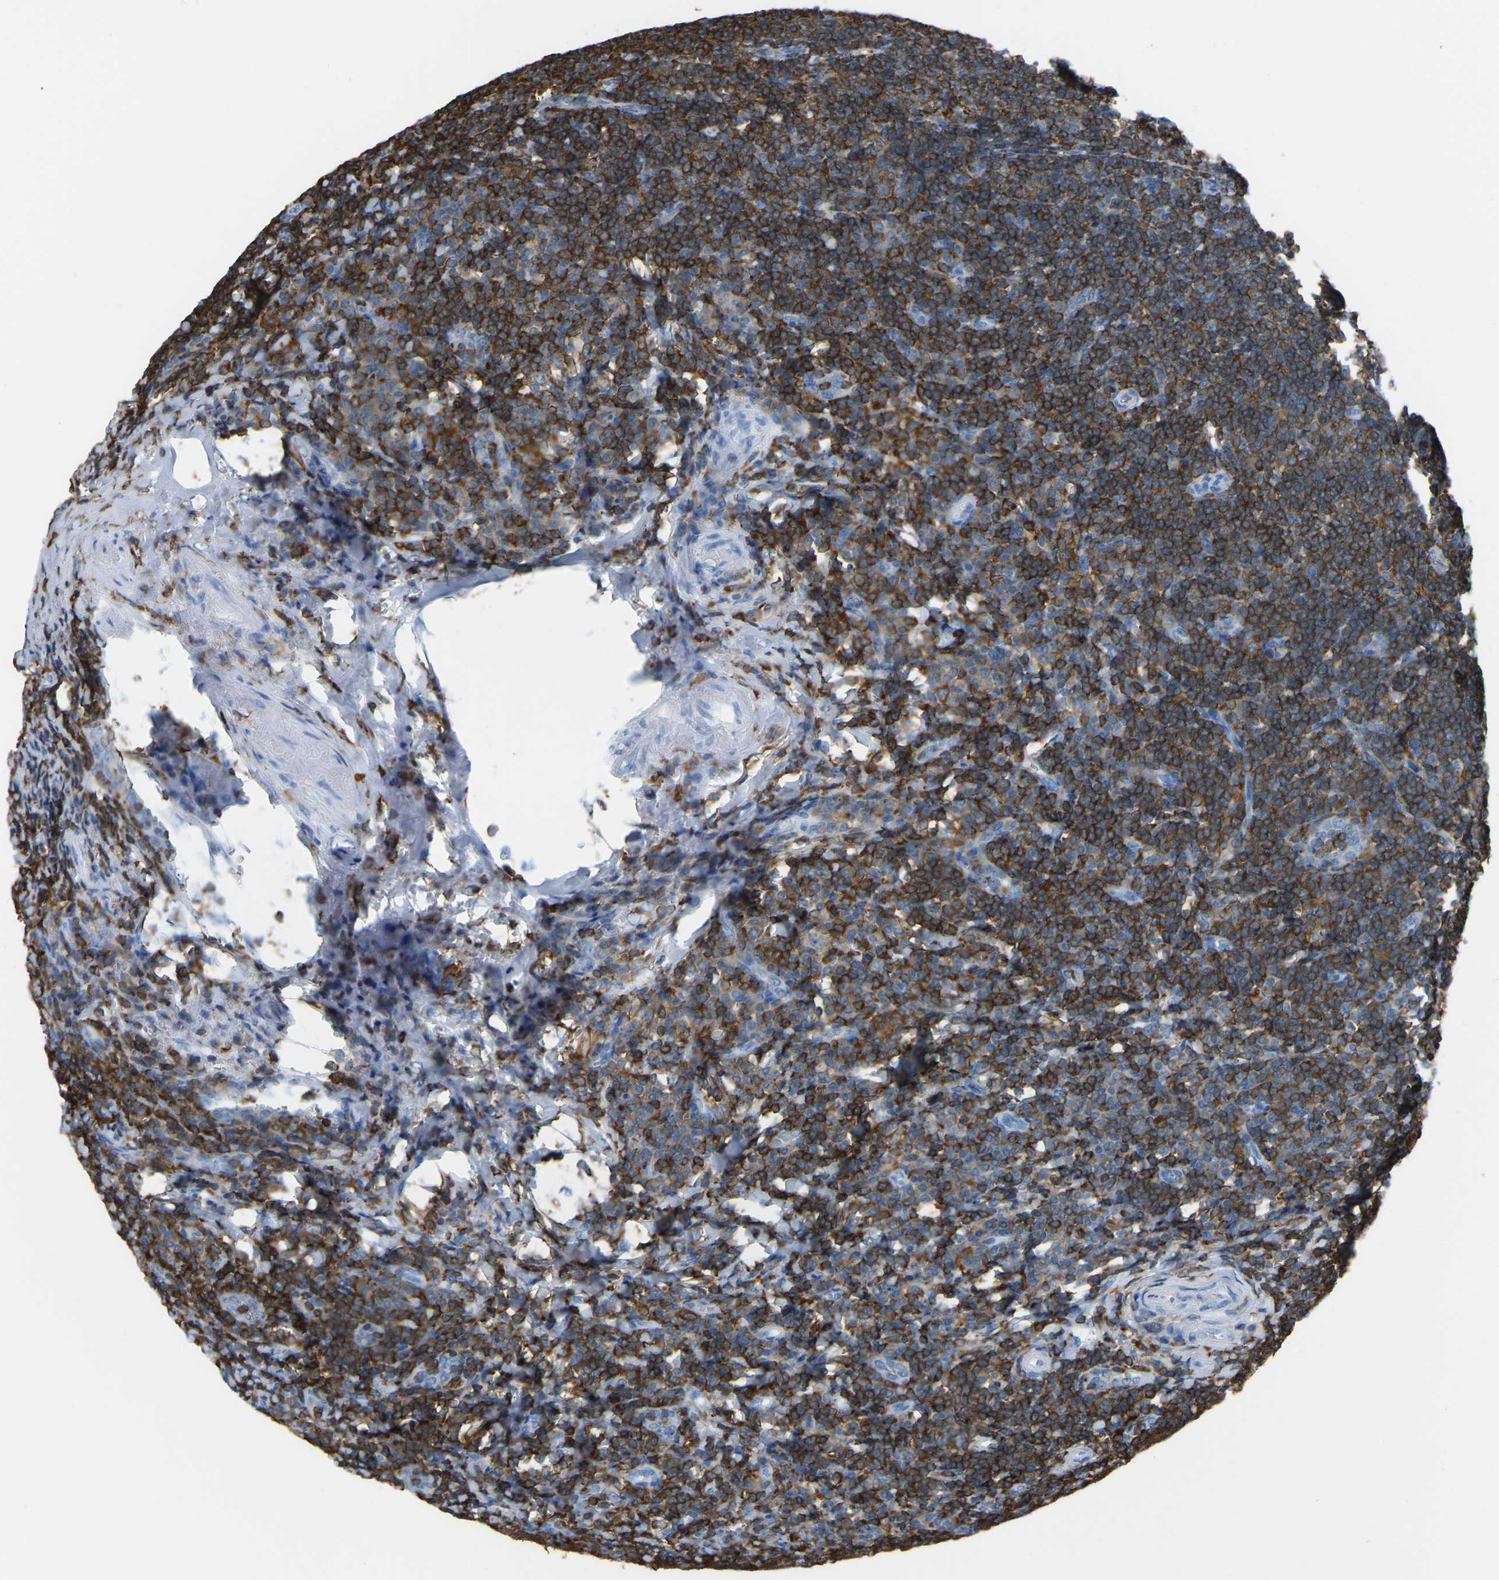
{"staining": {"intensity": "moderate", "quantity": ">75%", "location": "cytoplasmic/membranous"}, "tissue": "tonsil", "cell_type": "Germinal center cells", "image_type": "normal", "snomed": [{"axis": "morphology", "description": "Normal tissue, NOS"}, {"axis": "topography", "description": "Tonsil"}], "caption": "Immunohistochemical staining of unremarkable tonsil reveals medium levels of moderate cytoplasmic/membranous positivity in about >75% of germinal center cells. Immunohistochemistry stains the protein in brown and the nuclei are stained blue.", "gene": "ARHGAP45", "patient": {"sex": "male", "age": 37}}